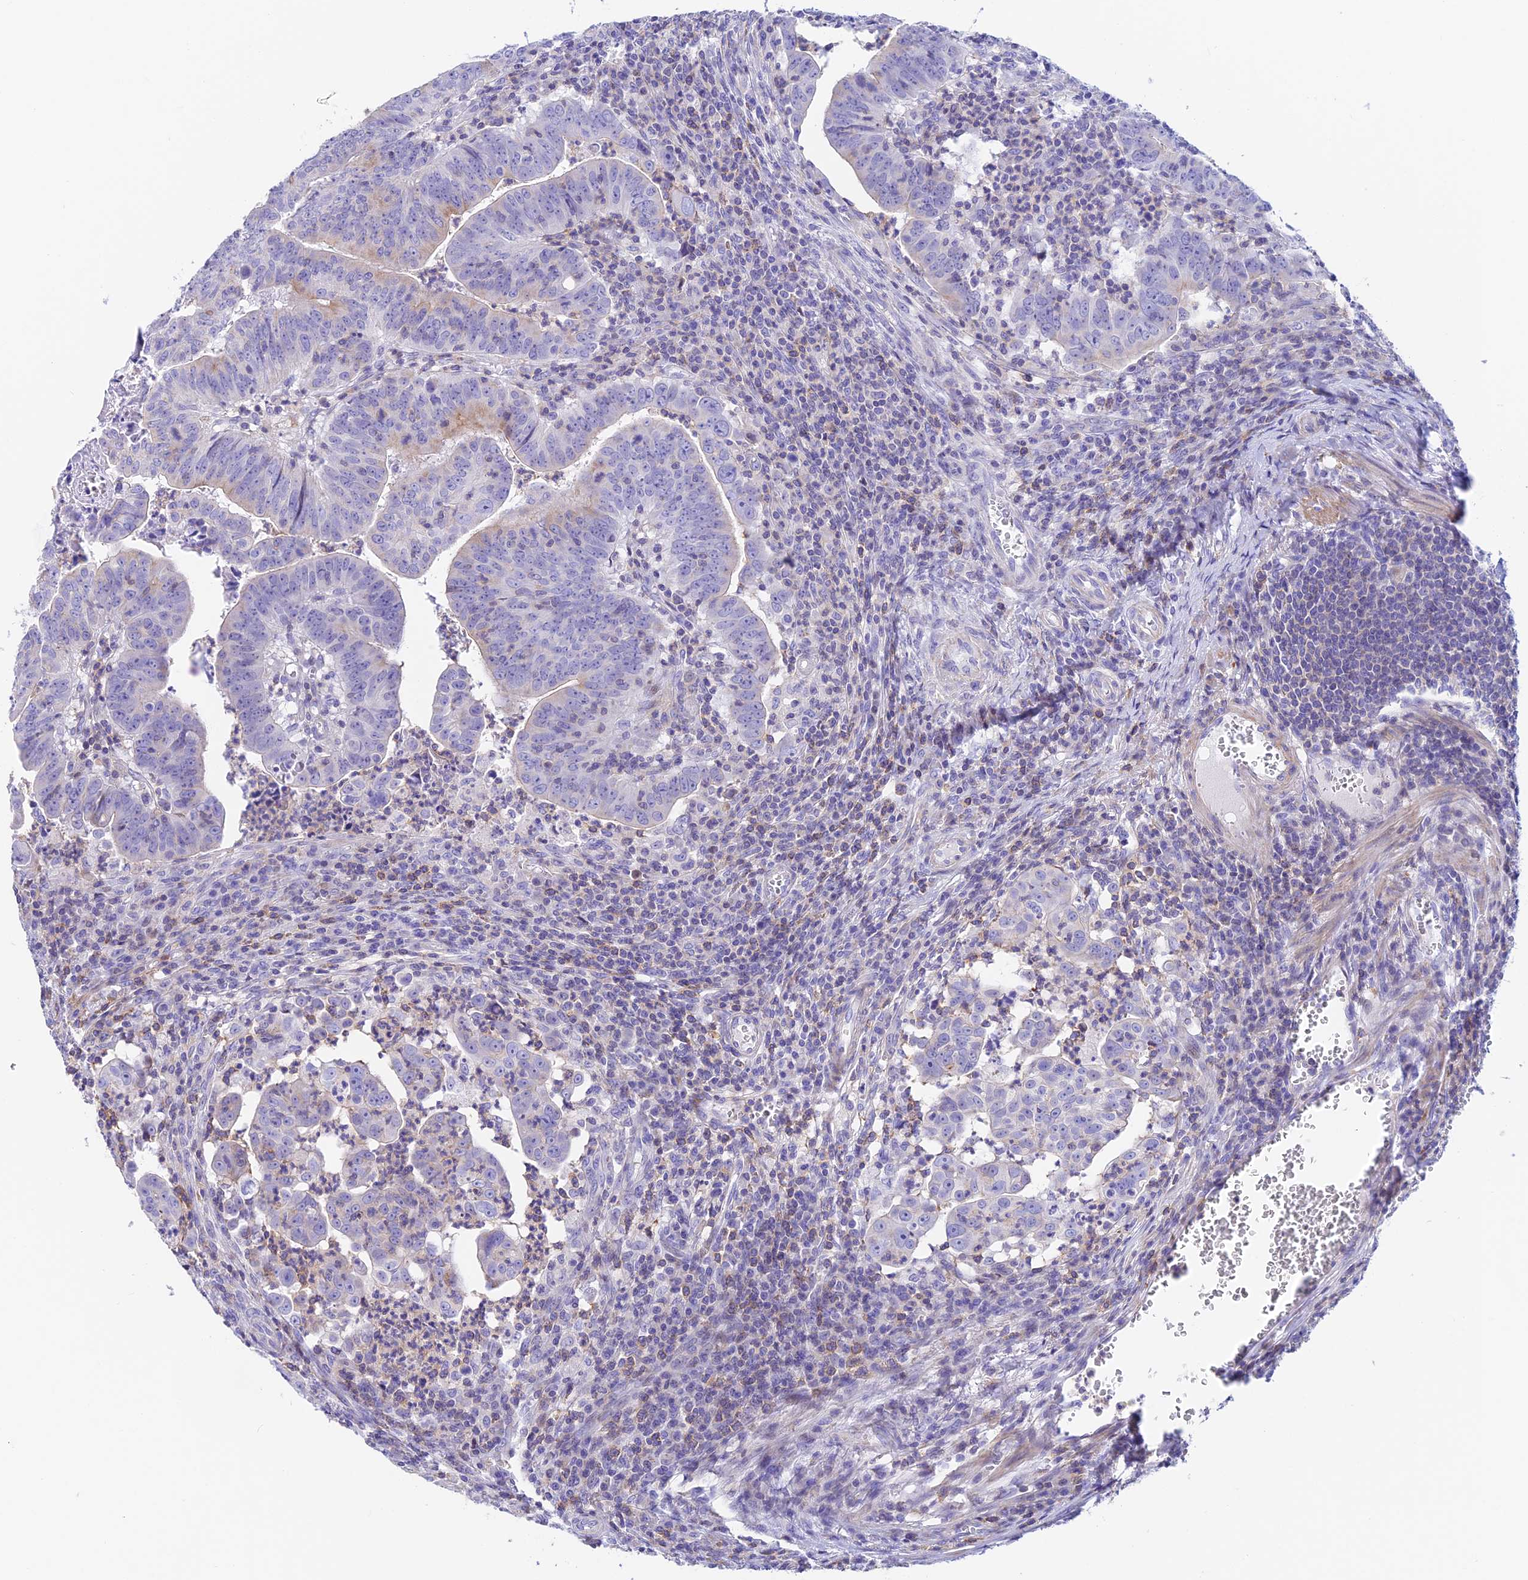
{"staining": {"intensity": "negative", "quantity": "none", "location": "none"}, "tissue": "colorectal cancer", "cell_type": "Tumor cells", "image_type": "cancer", "snomed": [{"axis": "morphology", "description": "Adenocarcinoma, NOS"}, {"axis": "topography", "description": "Rectum"}], "caption": "Immunohistochemistry (IHC) photomicrograph of neoplastic tissue: adenocarcinoma (colorectal) stained with DAB (3,3'-diaminobenzidine) exhibits no significant protein staining in tumor cells.", "gene": "PRIM1", "patient": {"sex": "male", "age": 69}}